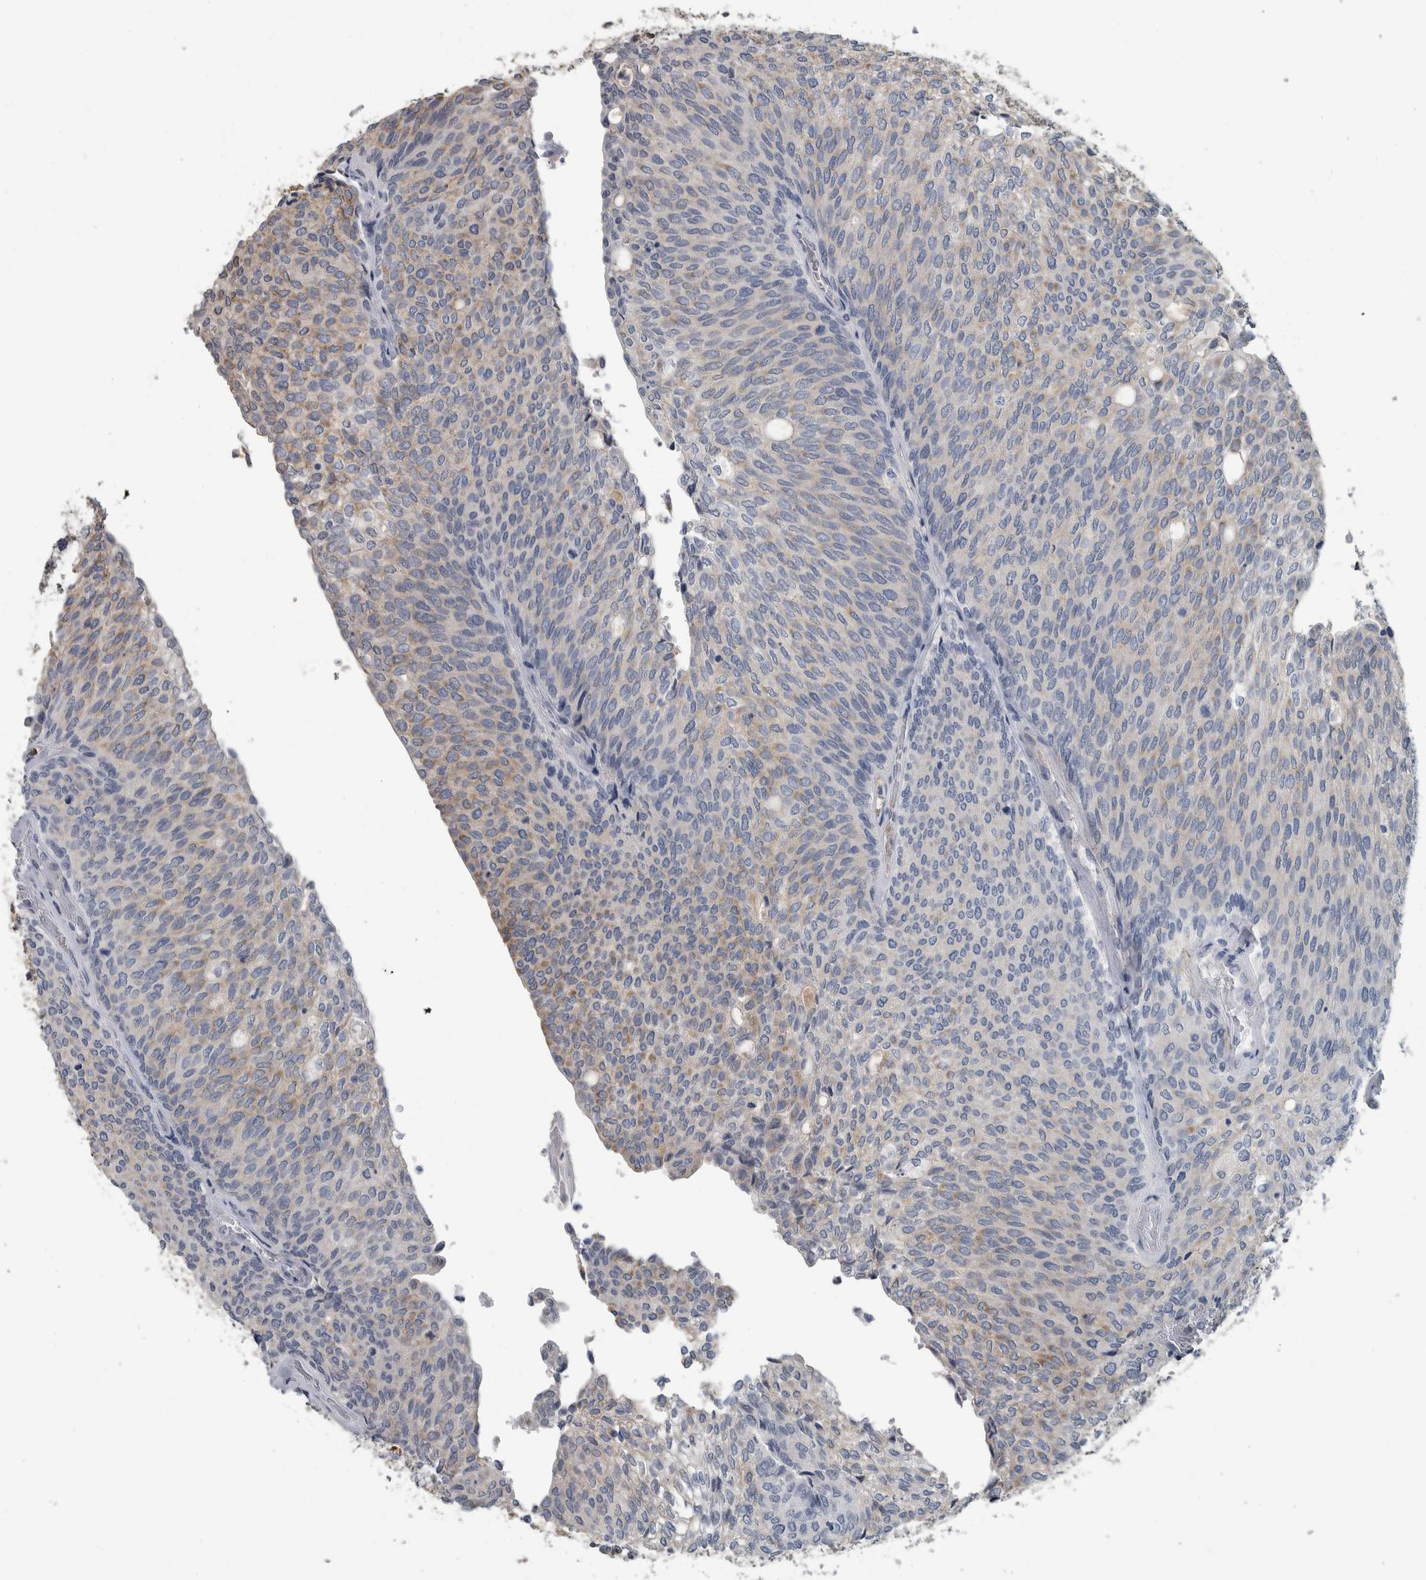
{"staining": {"intensity": "weak", "quantity": "<25%", "location": "cytoplasmic/membranous"}, "tissue": "urothelial cancer", "cell_type": "Tumor cells", "image_type": "cancer", "snomed": [{"axis": "morphology", "description": "Urothelial carcinoma, Low grade"}, {"axis": "topography", "description": "Urinary bladder"}], "caption": "The immunohistochemistry (IHC) image has no significant staining in tumor cells of low-grade urothelial carcinoma tissue.", "gene": "CAVIN4", "patient": {"sex": "female", "age": 79}}